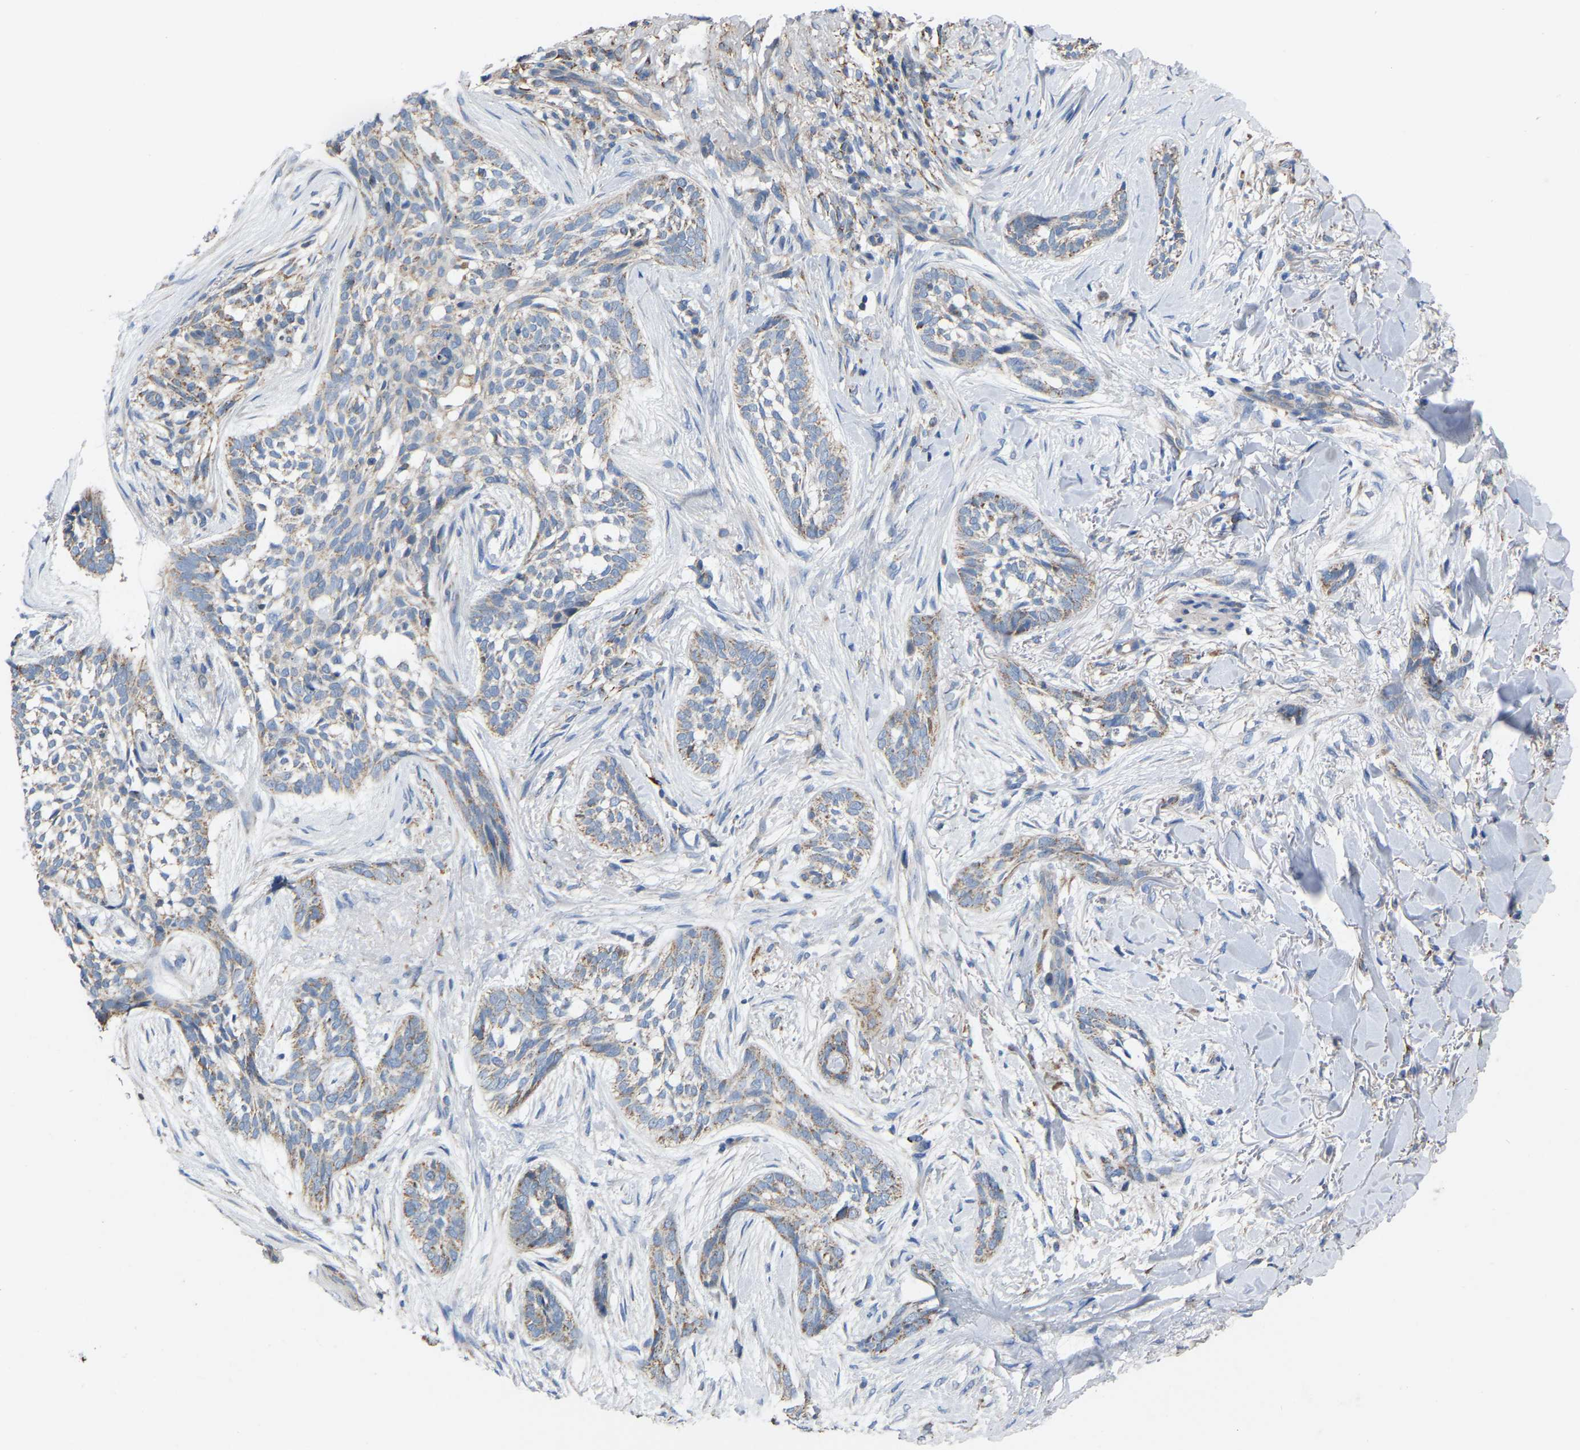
{"staining": {"intensity": "weak", "quantity": ">75%", "location": "cytoplasmic/membranous"}, "tissue": "skin cancer", "cell_type": "Tumor cells", "image_type": "cancer", "snomed": [{"axis": "morphology", "description": "Basal cell carcinoma"}, {"axis": "topography", "description": "Skin"}], "caption": "This histopathology image reveals IHC staining of human skin basal cell carcinoma, with low weak cytoplasmic/membranous positivity in about >75% of tumor cells.", "gene": "BCL10", "patient": {"sex": "female", "age": 88}}